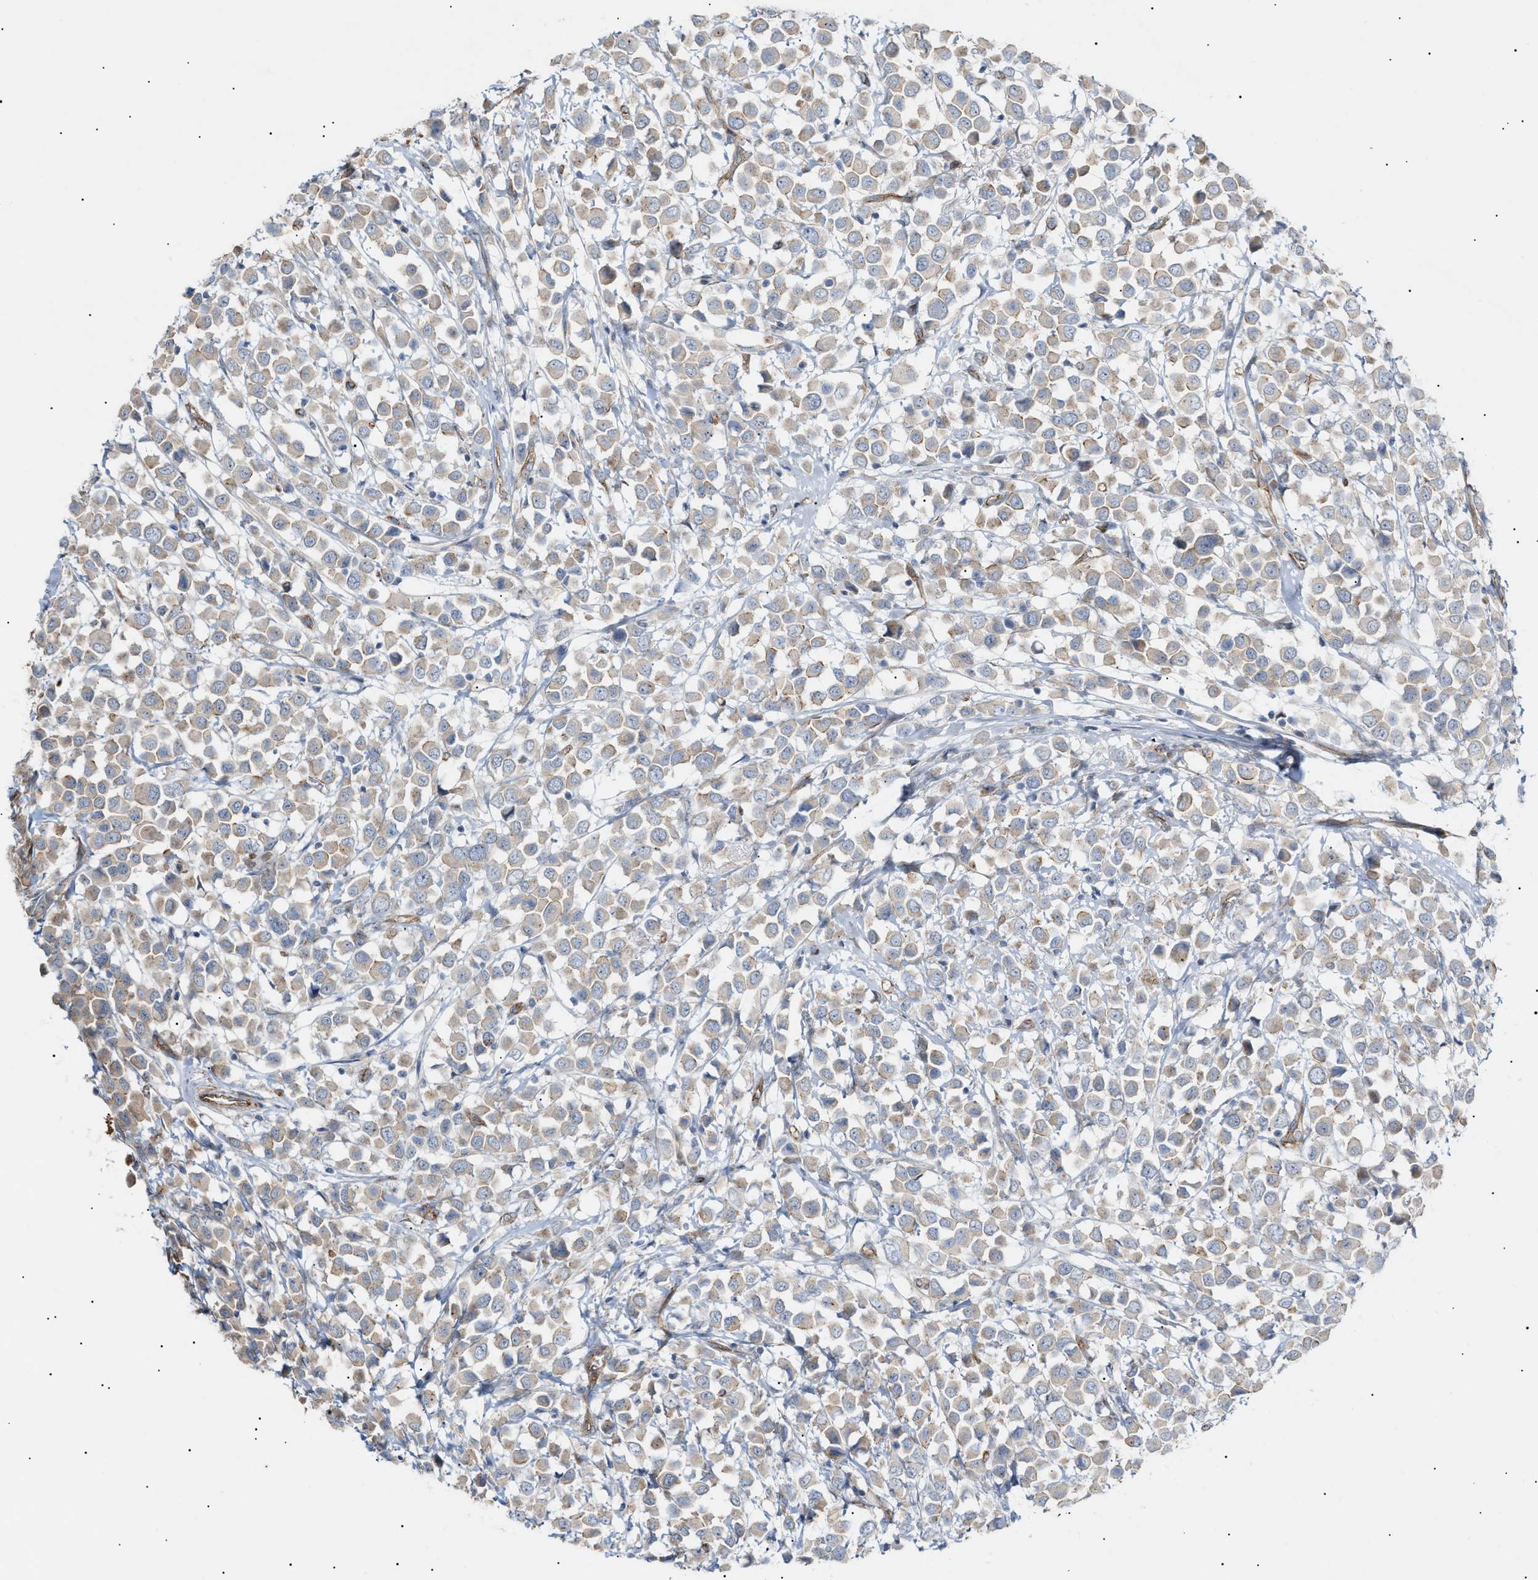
{"staining": {"intensity": "weak", "quantity": "<25%", "location": "cytoplasmic/membranous"}, "tissue": "breast cancer", "cell_type": "Tumor cells", "image_type": "cancer", "snomed": [{"axis": "morphology", "description": "Duct carcinoma"}, {"axis": "topography", "description": "Breast"}], "caption": "Tumor cells are negative for brown protein staining in breast infiltrating ductal carcinoma. (DAB (3,3'-diaminobenzidine) IHC, high magnification).", "gene": "ZFHX2", "patient": {"sex": "female", "age": 61}}